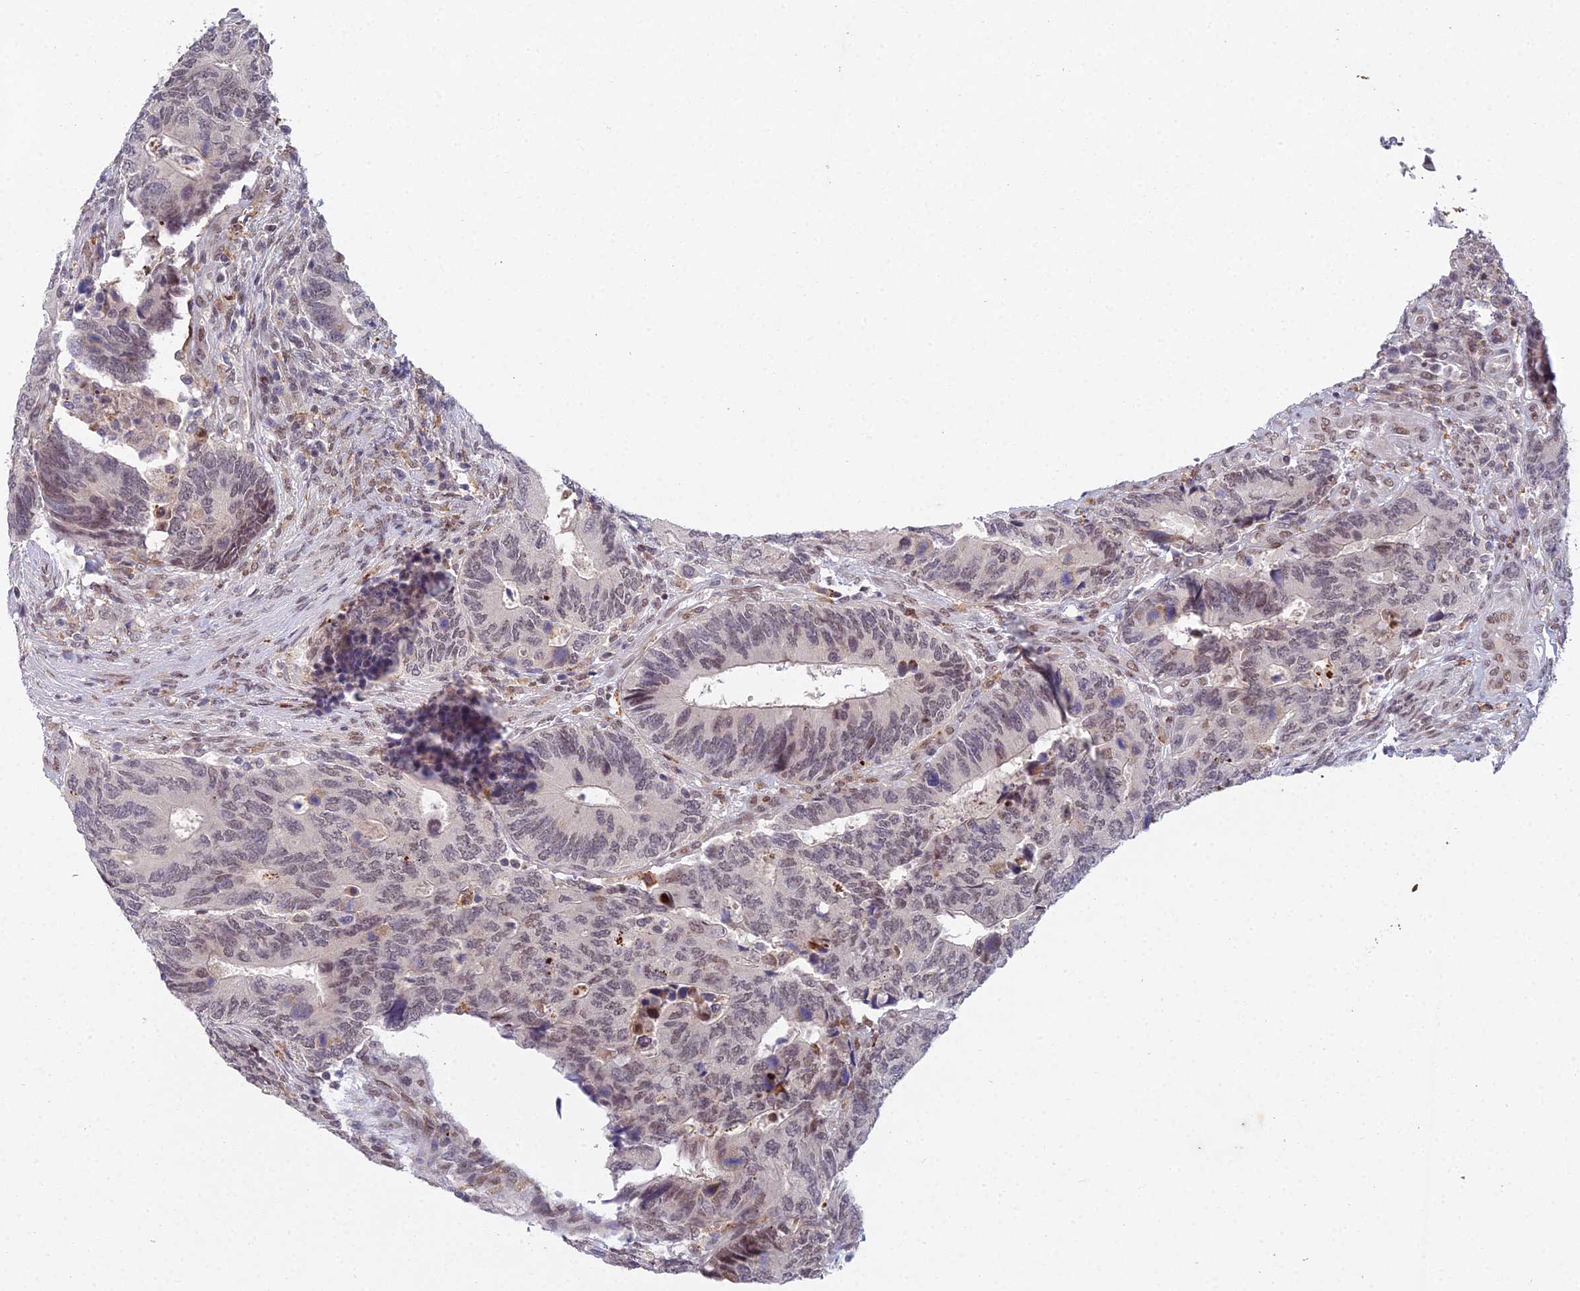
{"staining": {"intensity": "weak", "quantity": ">75%", "location": "nuclear"}, "tissue": "colorectal cancer", "cell_type": "Tumor cells", "image_type": "cancer", "snomed": [{"axis": "morphology", "description": "Adenocarcinoma, NOS"}, {"axis": "topography", "description": "Colon"}], "caption": "Protein expression analysis of human colorectal cancer (adenocarcinoma) reveals weak nuclear staining in approximately >75% of tumor cells.", "gene": "ABHD17A", "patient": {"sex": "male", "age": 87}}